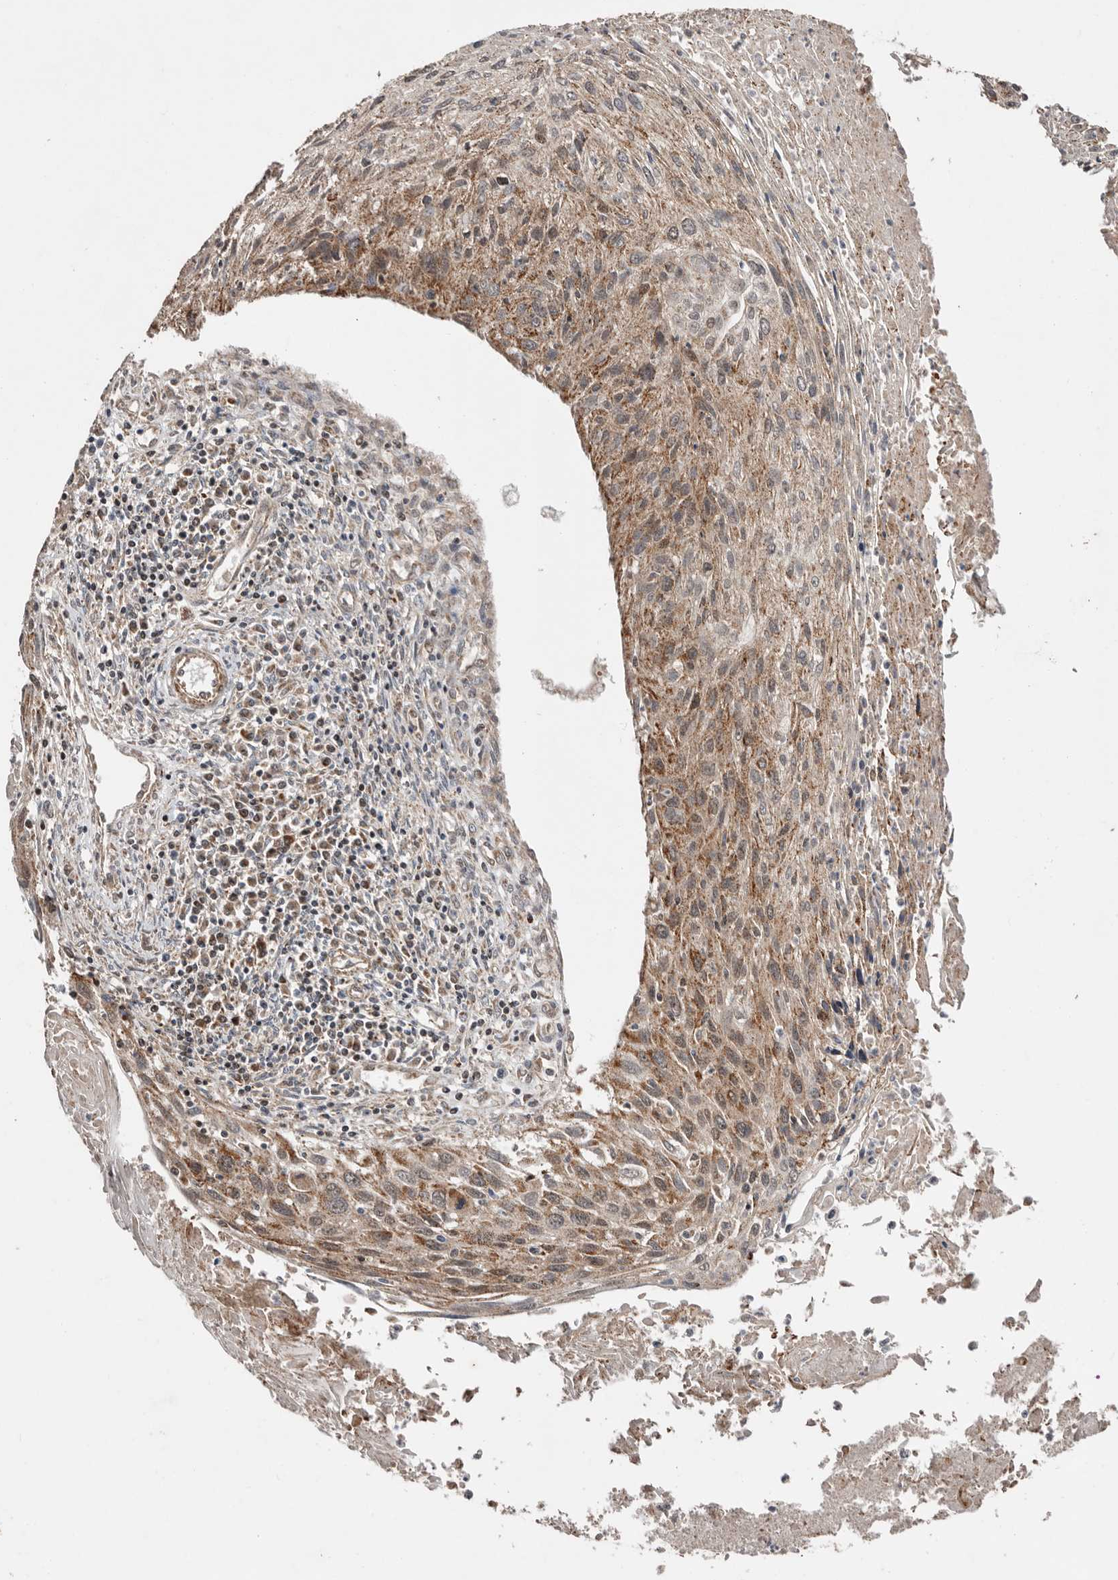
{"staining": {"intensity": "moderate", "quantity": ">75%", "location": "cytoplasmic/membranous"}, "tissue": "cervical cancer", "cell_type": "Tumor cells", "image_type": "cancer", "snomed": [{"axis": "morphology", "description": "Squamous cell carcinoma, NOS"}, {"axis": "topography", "description": "Cervix"}], "caption": "Immunohistochemical staining of human squamous cell carcinoma (cervical) exhibits medium levels of moderate cytoplasmic/membranous protein expression in about >75% of tumor cells. The staining is performed using DAB brown chromogen to label protein expression. The nuclei are counter-stained blue using hematoxylin.", "gene": "PROKR1", "patient": {"sex": "female", "age": 51}}